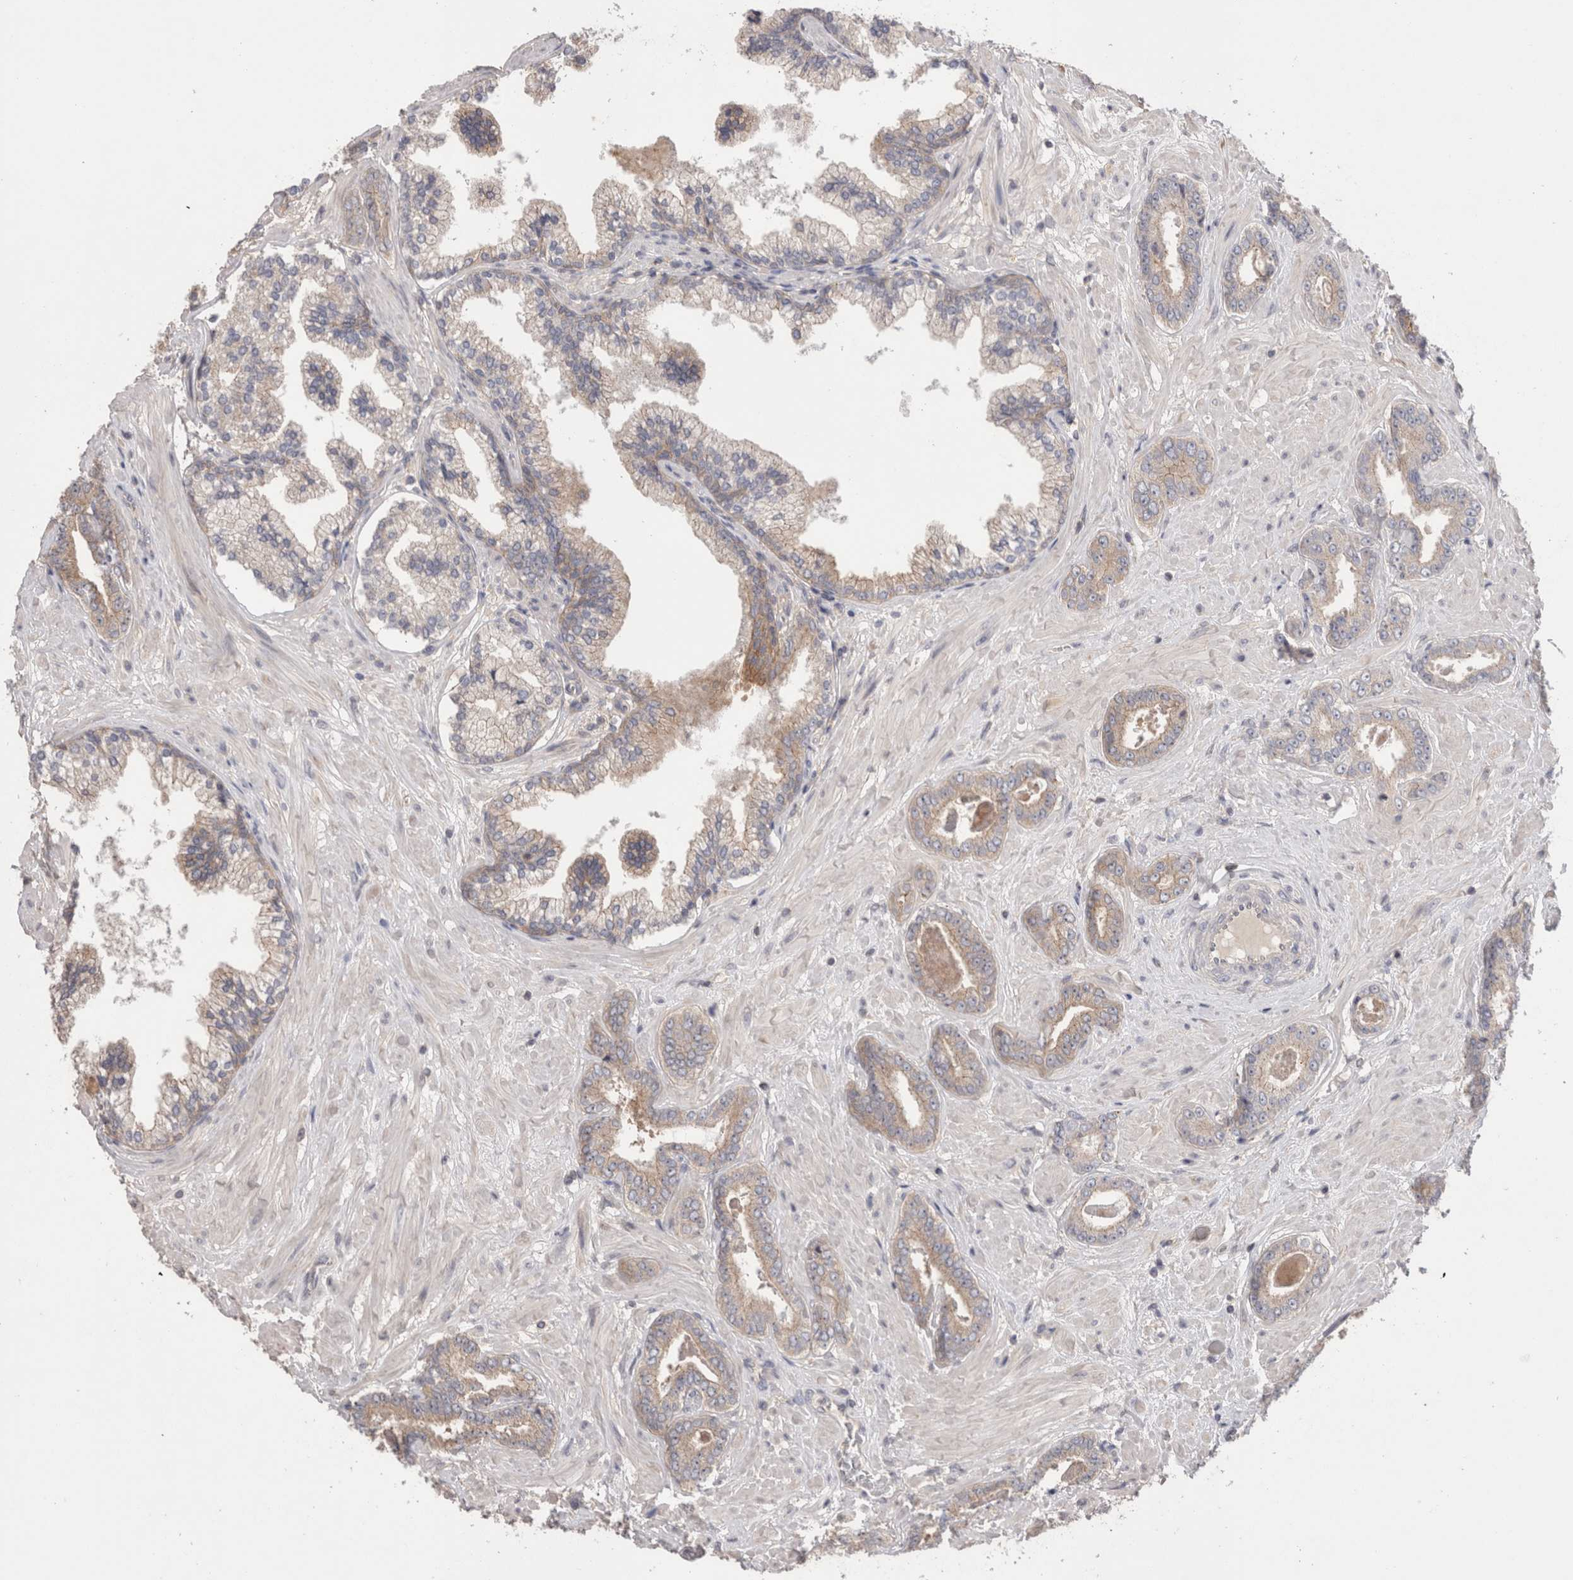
{"staining": {"intensity": "moderate", "quantity": ">75%", "location": "cytoplasmic/membranous"}, "tissue": "prostate cancer", "cell_type": "Tumor cells", "image_type": "cancer", "snomed": [{"axis": "morphology", "description": "Adenocarcinoma, Low grade"}, {"axis": "topography", "description": "Prostate"}], "caption": "DAB immunohistochemical staining of prostate cancer (low-grade adenocarcinoma) displays moderate cytoplasmic/membranous protein positivity in about >75% of tumor cells. The staining is performed using DAB (3,3'-diaminobenzidine) brown chromogen to label protein expression. The nuclei are counter-stained blue using hematoxylin.", "gene": "OTOR", "patient": {"sex": "male", "age": 71}}